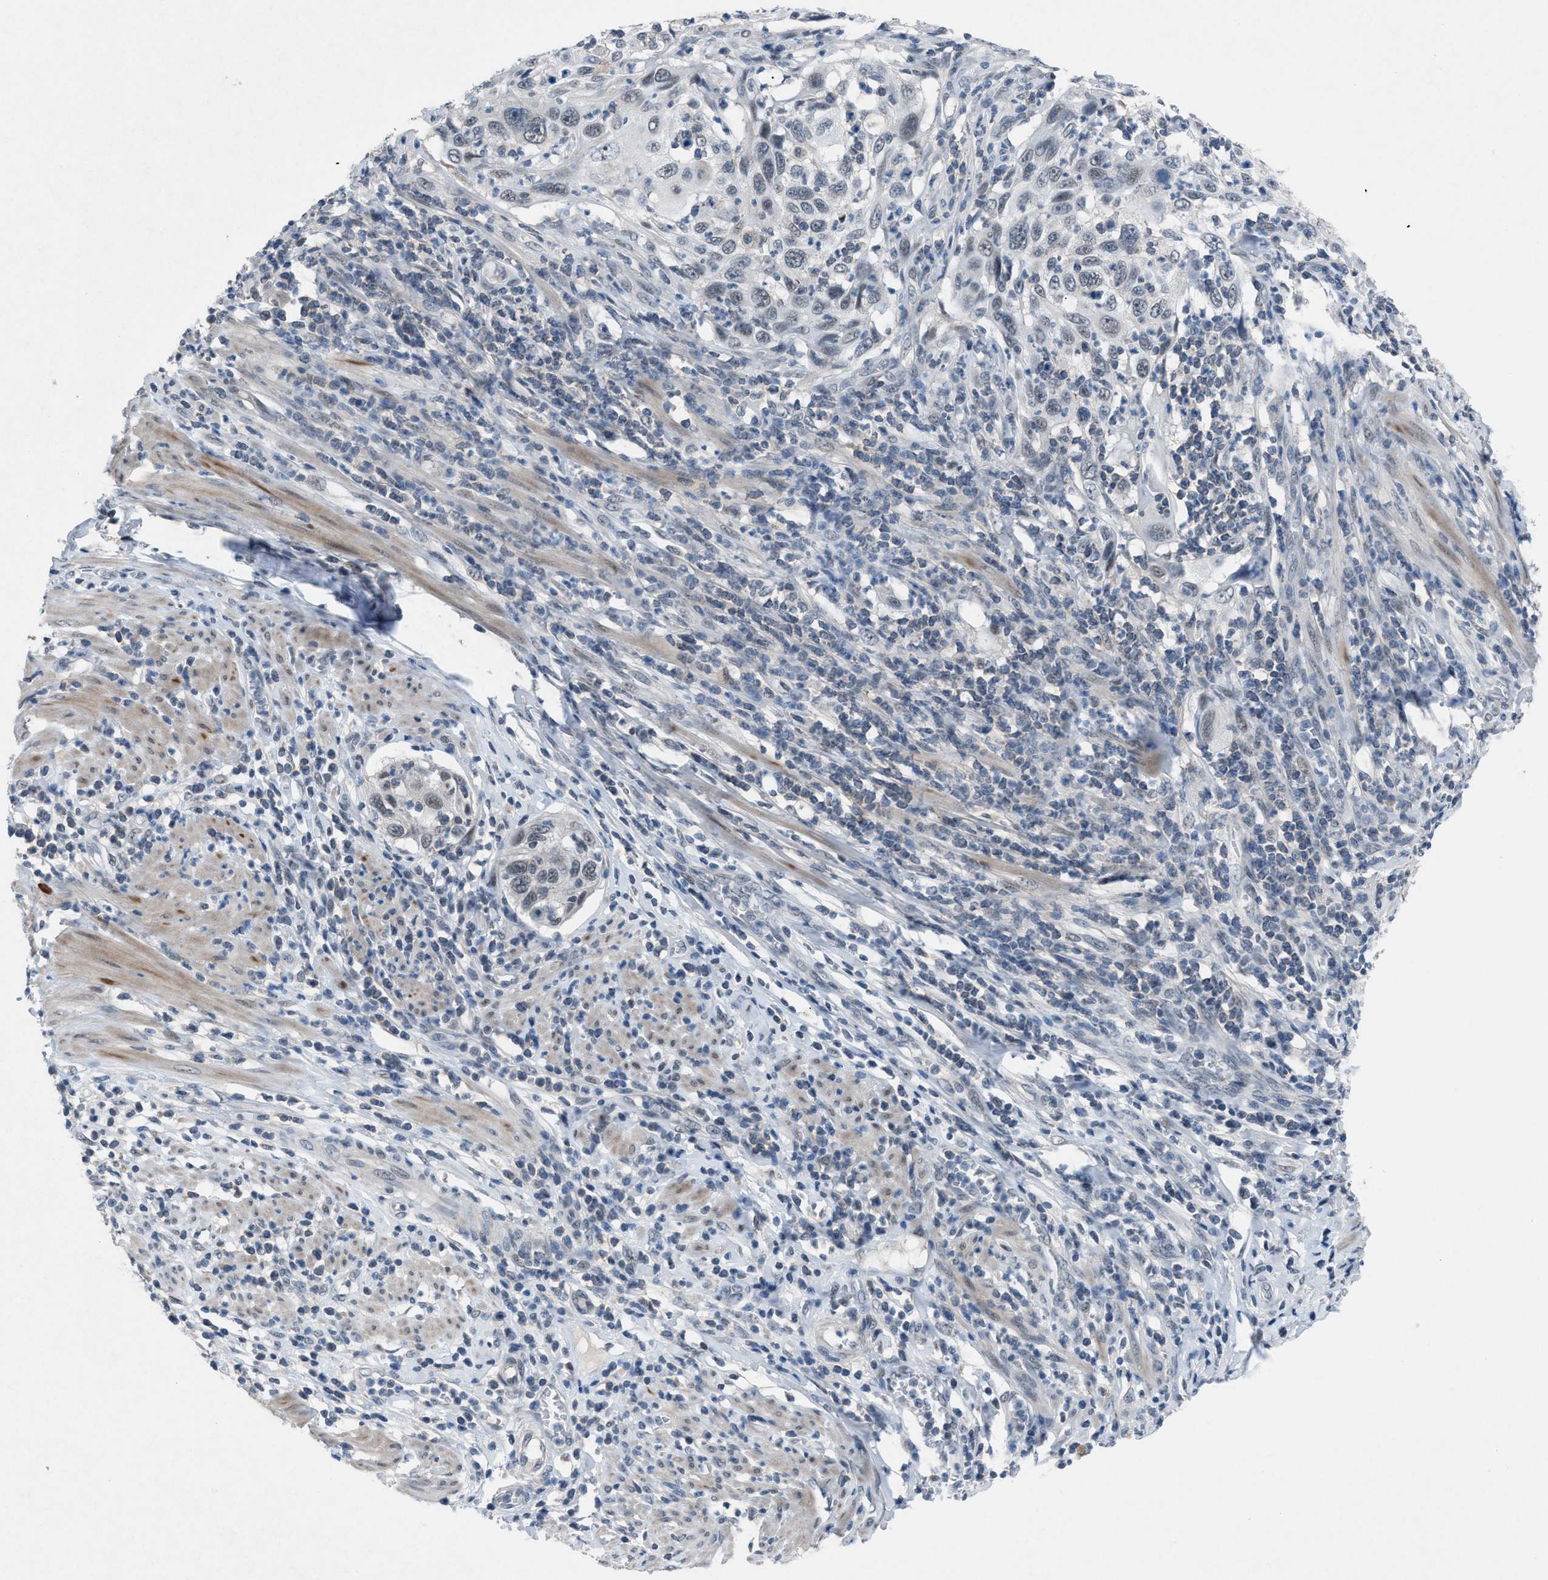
{"staining": {"intensity": "negative", "quantity": "none", "location": "none"}, "tissue": "cervical cancer", "cell_type": "Tumor cells", "image_type": "cancer", "snomed": [{"axis": "morphology", "description": "Squamous cell carcinoma, NOS"}, {"axis": "topography", "description": "Cervix"}], "caption": "DAB immunohistochemical staining of cervical cancer (squamous cell carcinoma) displays no significant staining in tumor cells.", "gene": "ANAPC11", "patient": {"sex": "female", "age": 70}}